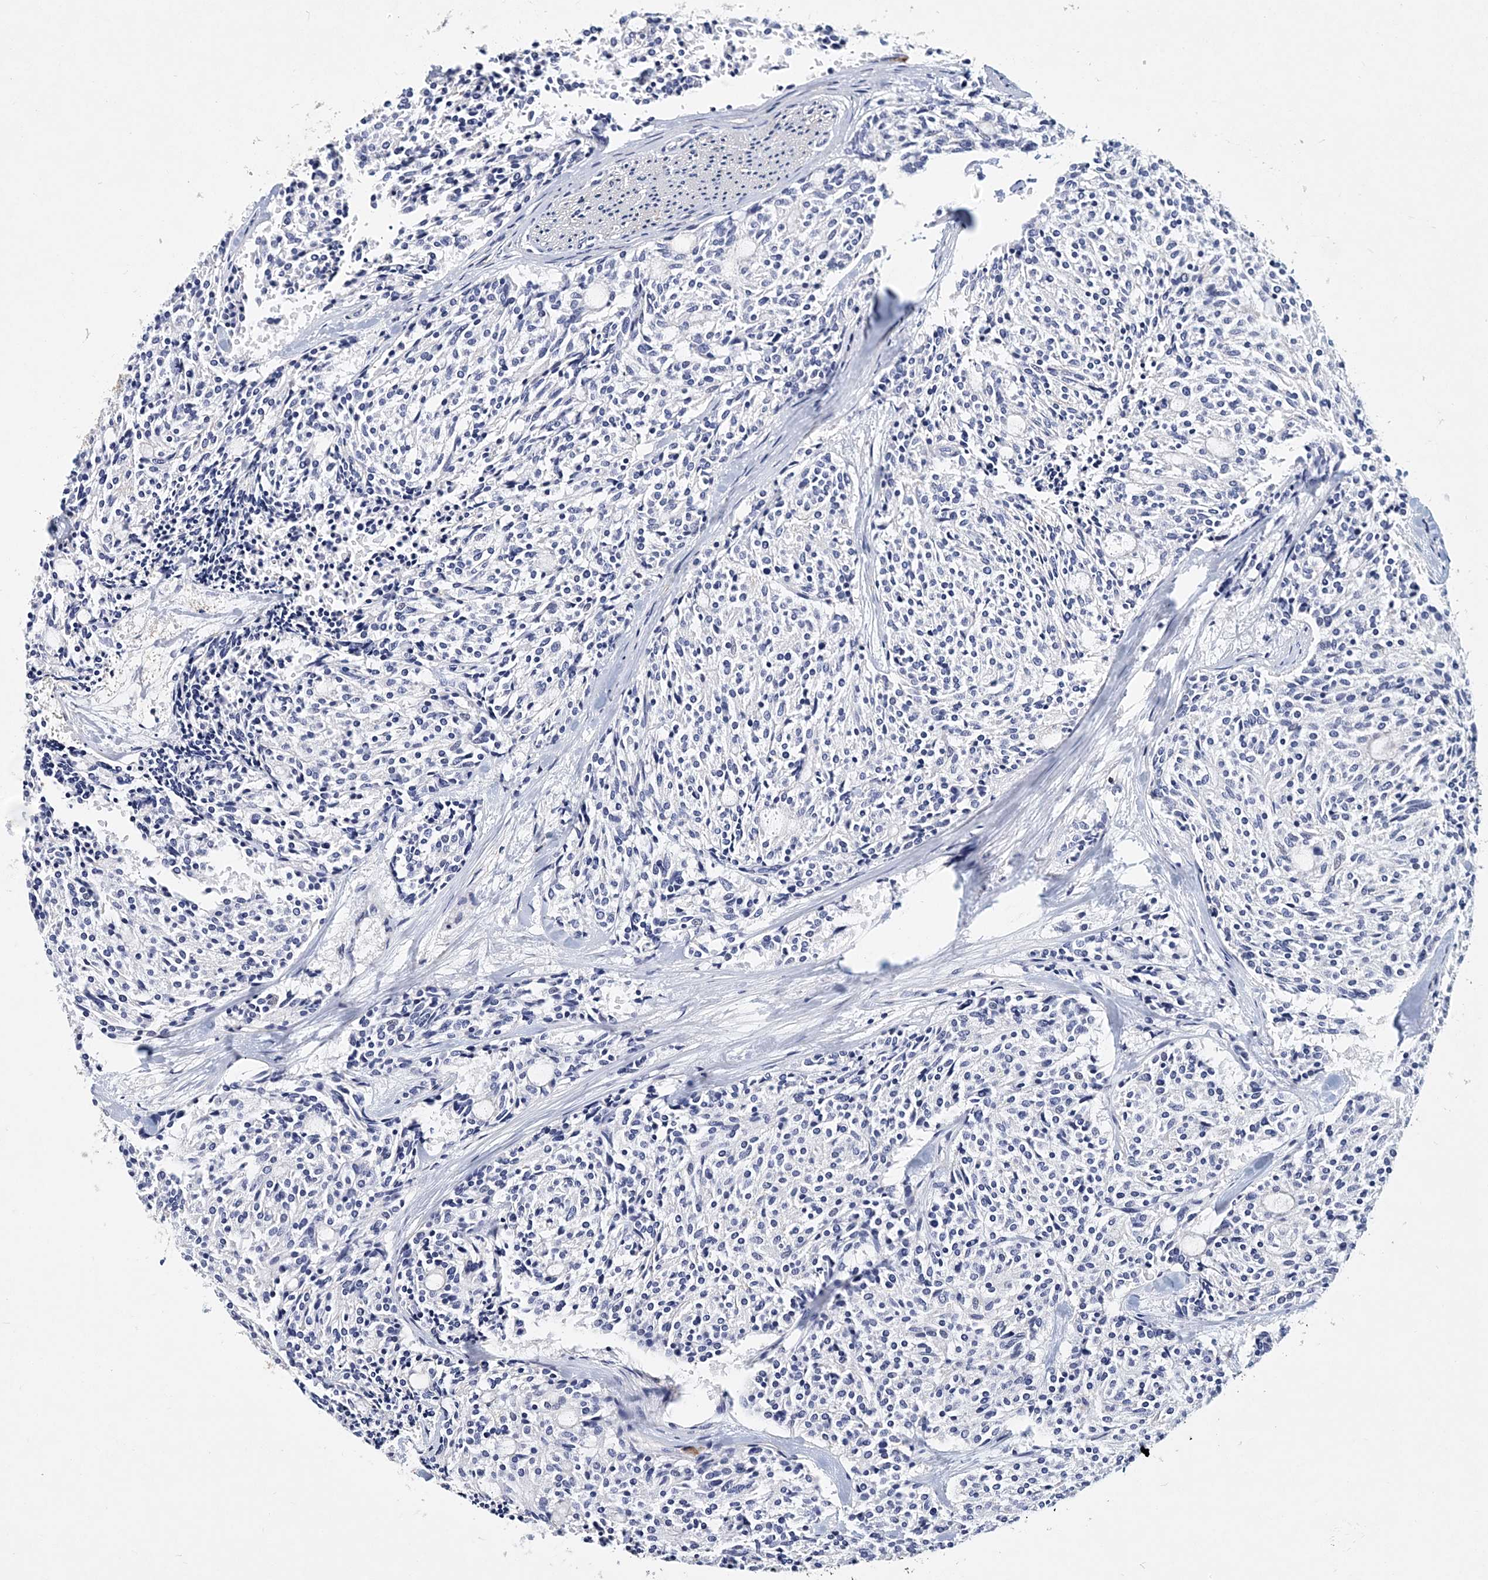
{"staining": {"intensity": "negative", "quantity": "none", "location": "none"}, "tissue": "carcinoid", "cell_type": "Tumor cells", "image_type": "cancer", "snomed": [{"axis": "morphology", "description": "Carcinoid, malignant, NOS"}, {"axis": "topography", "description": "Pancreas"}], "caption": "Tumor cells show no significant protein positivity in carcinoid (malignant). (DAB (3,3'-diaminobenzidine) immunohistochemistry (IHC) with hematoxylin counter stain).", "gene": "ITGA2B", "patient": {"sex": "female", "age": 54}}